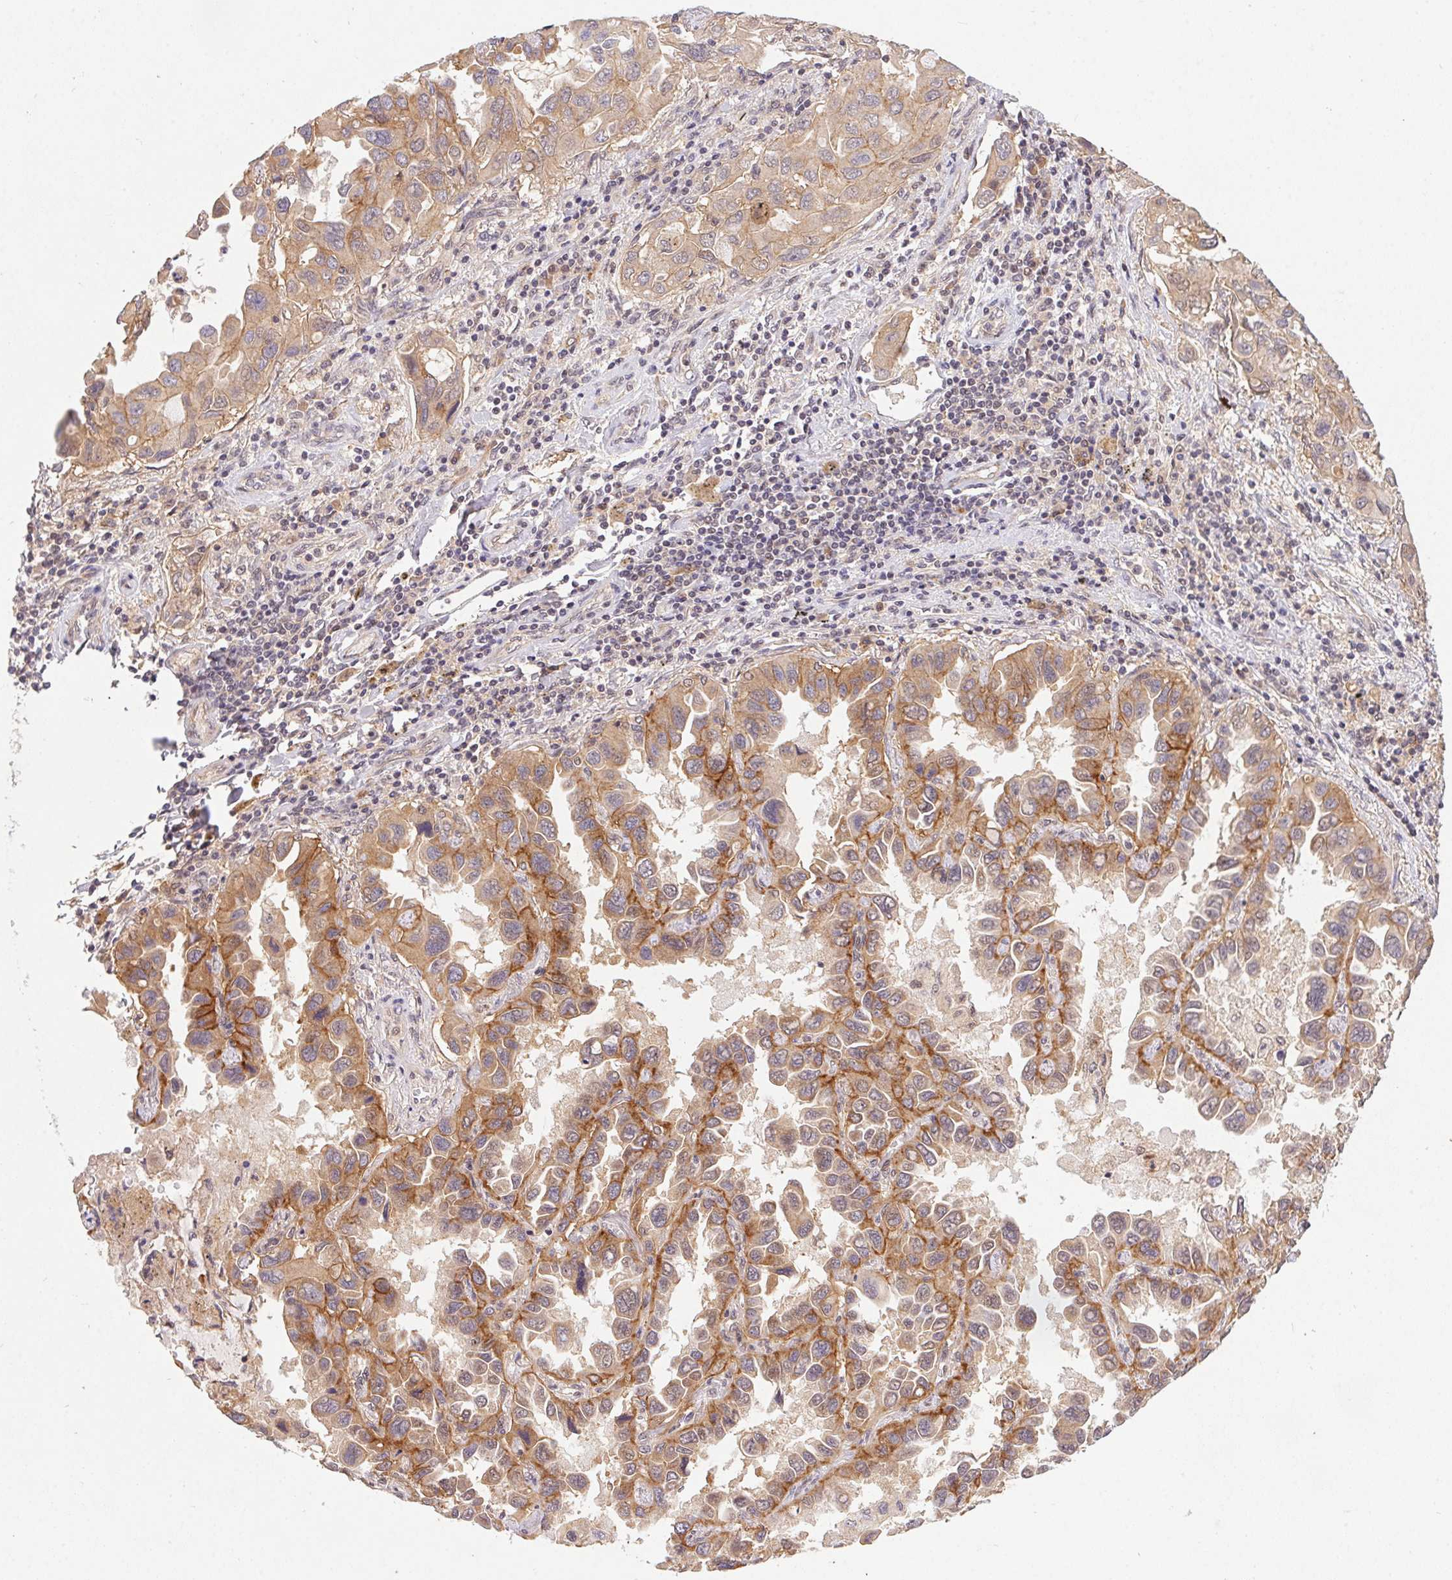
{"staining": {"intensity": "moderate", "quantity": "25%-75%", "location": "cytoplasmic/membranous"}, "tissue": "lung cancer", "cell_type": "Tumor cells", "image_type": "cancer", "snomed": [{"axis": "morphology", "description": "Adenocarcinoma, NOS"}, {"axis": "topography", "description": "Lung"}], "caption": "High-magnification brightfield microscopy of adenocarcinoma (lung) stained with DAB (3,3'-diaminobenzidine) (brown) and counterstained with hematoxylin (blue). tumor cells exhibit moderate cytoplasmic/membranous expression is present in approximately25%-75% of cells.", "gene": "SLC52A2", "patient": {"sex": "male", "age": 64}}